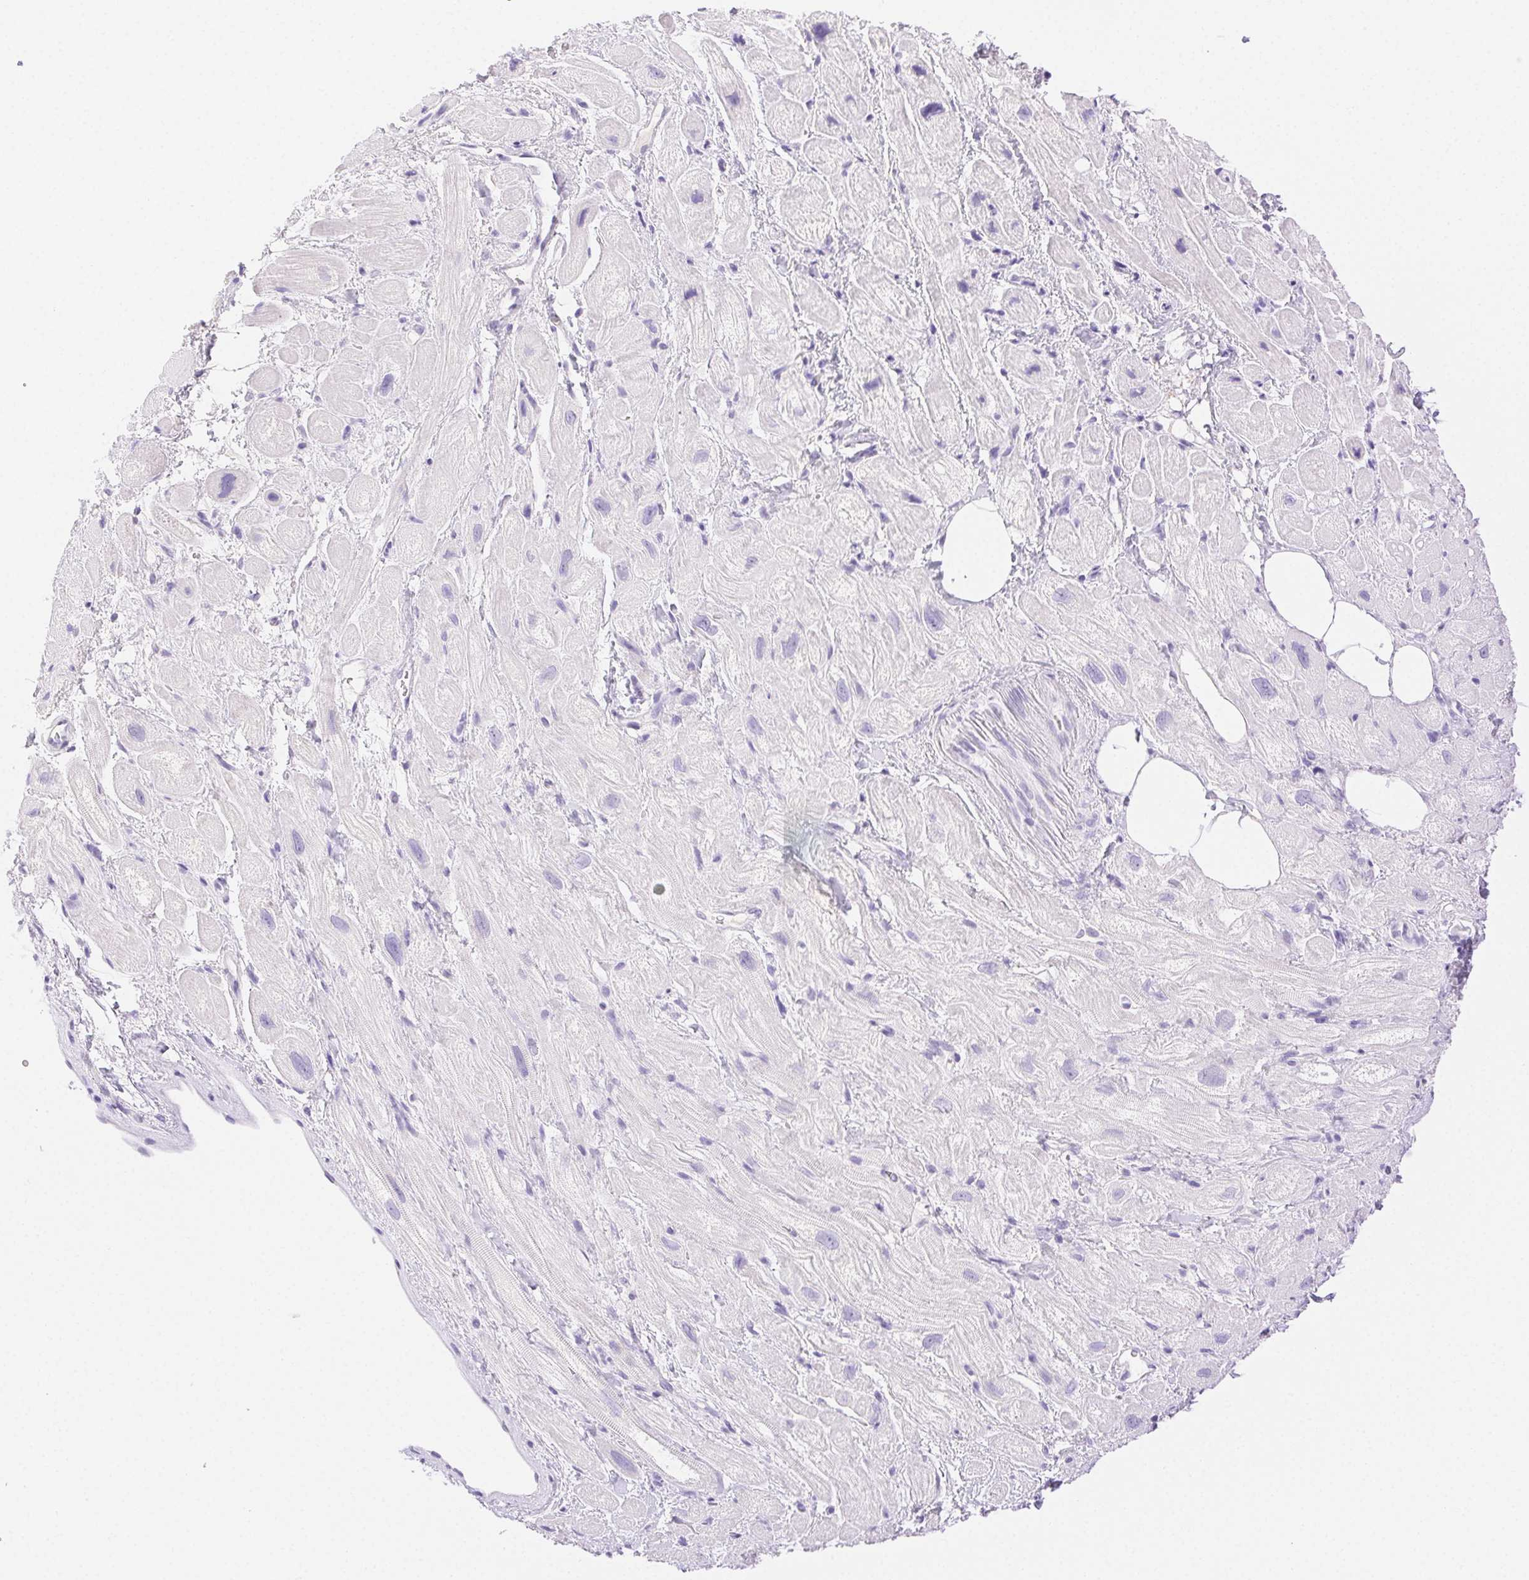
{"staining": {"intensity": "negative", "quantity": "none", "location": "none"}, "tissue": "heart muscle", "cell_type": "Cardiomyocytes", "image_type": "normal", "snomed": [{"axis": "morphology", "description": "Normal tissue, NOS"}, {"axis": "topography", "description": "Heart"}], "caption": "Cardiomyocytes are negative for protein expression in benign human heart muscle. (DAB immunohistochemistry (IHC) with hematoxylin counter stain).", "gene": "SPACA4", "patient": {"sex": "female", "age": 69}}